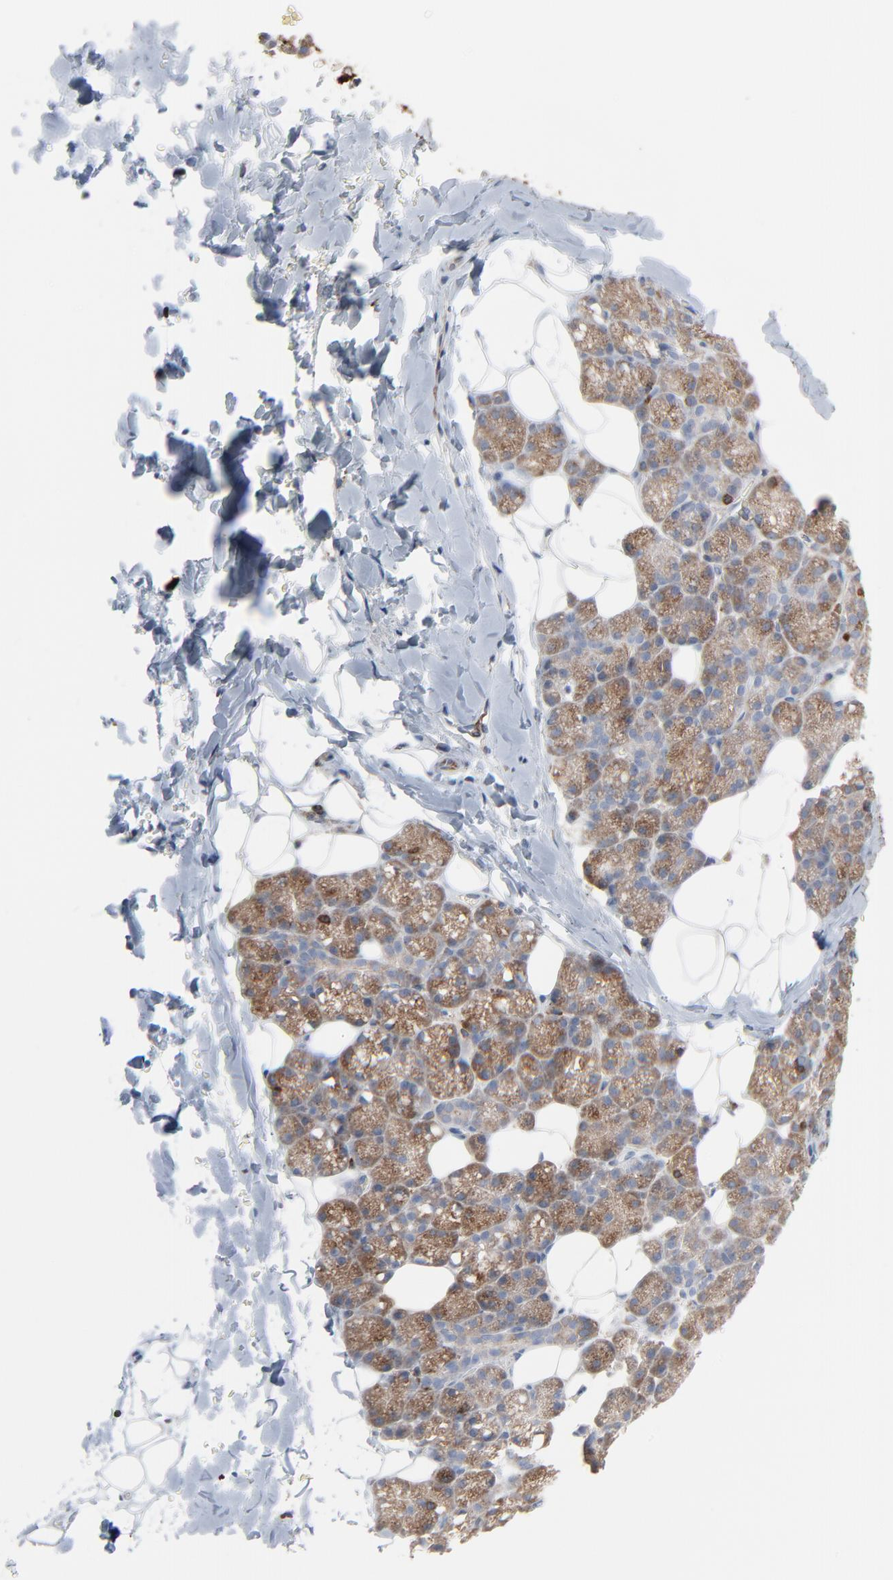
{"staining": {"intensity": "moderate", "quantity": "25%-75%", "location": "cytoplasmic/membranous"}, "tissue": "salivary gland", "cell_type": "Glandular cells", "image_type": "normal", "snomed": [{"axis": "morphology", "description": "Normal tissue, NOS"}, {"axis": "topography", "description": "Lymph node"}, {"axis": "topography", "description": "Salivary gland"}], "caption": "Immunohistochemistry (IHC) image of normal human salivary gland stained for a protein (brown), which demonstrates medium levels of moderate cytoplasmic/membranous staining in approximately 25%-75% of glandular cells.", "gene": "OPTN", "patient": {"sex": "male", "age": 8}}